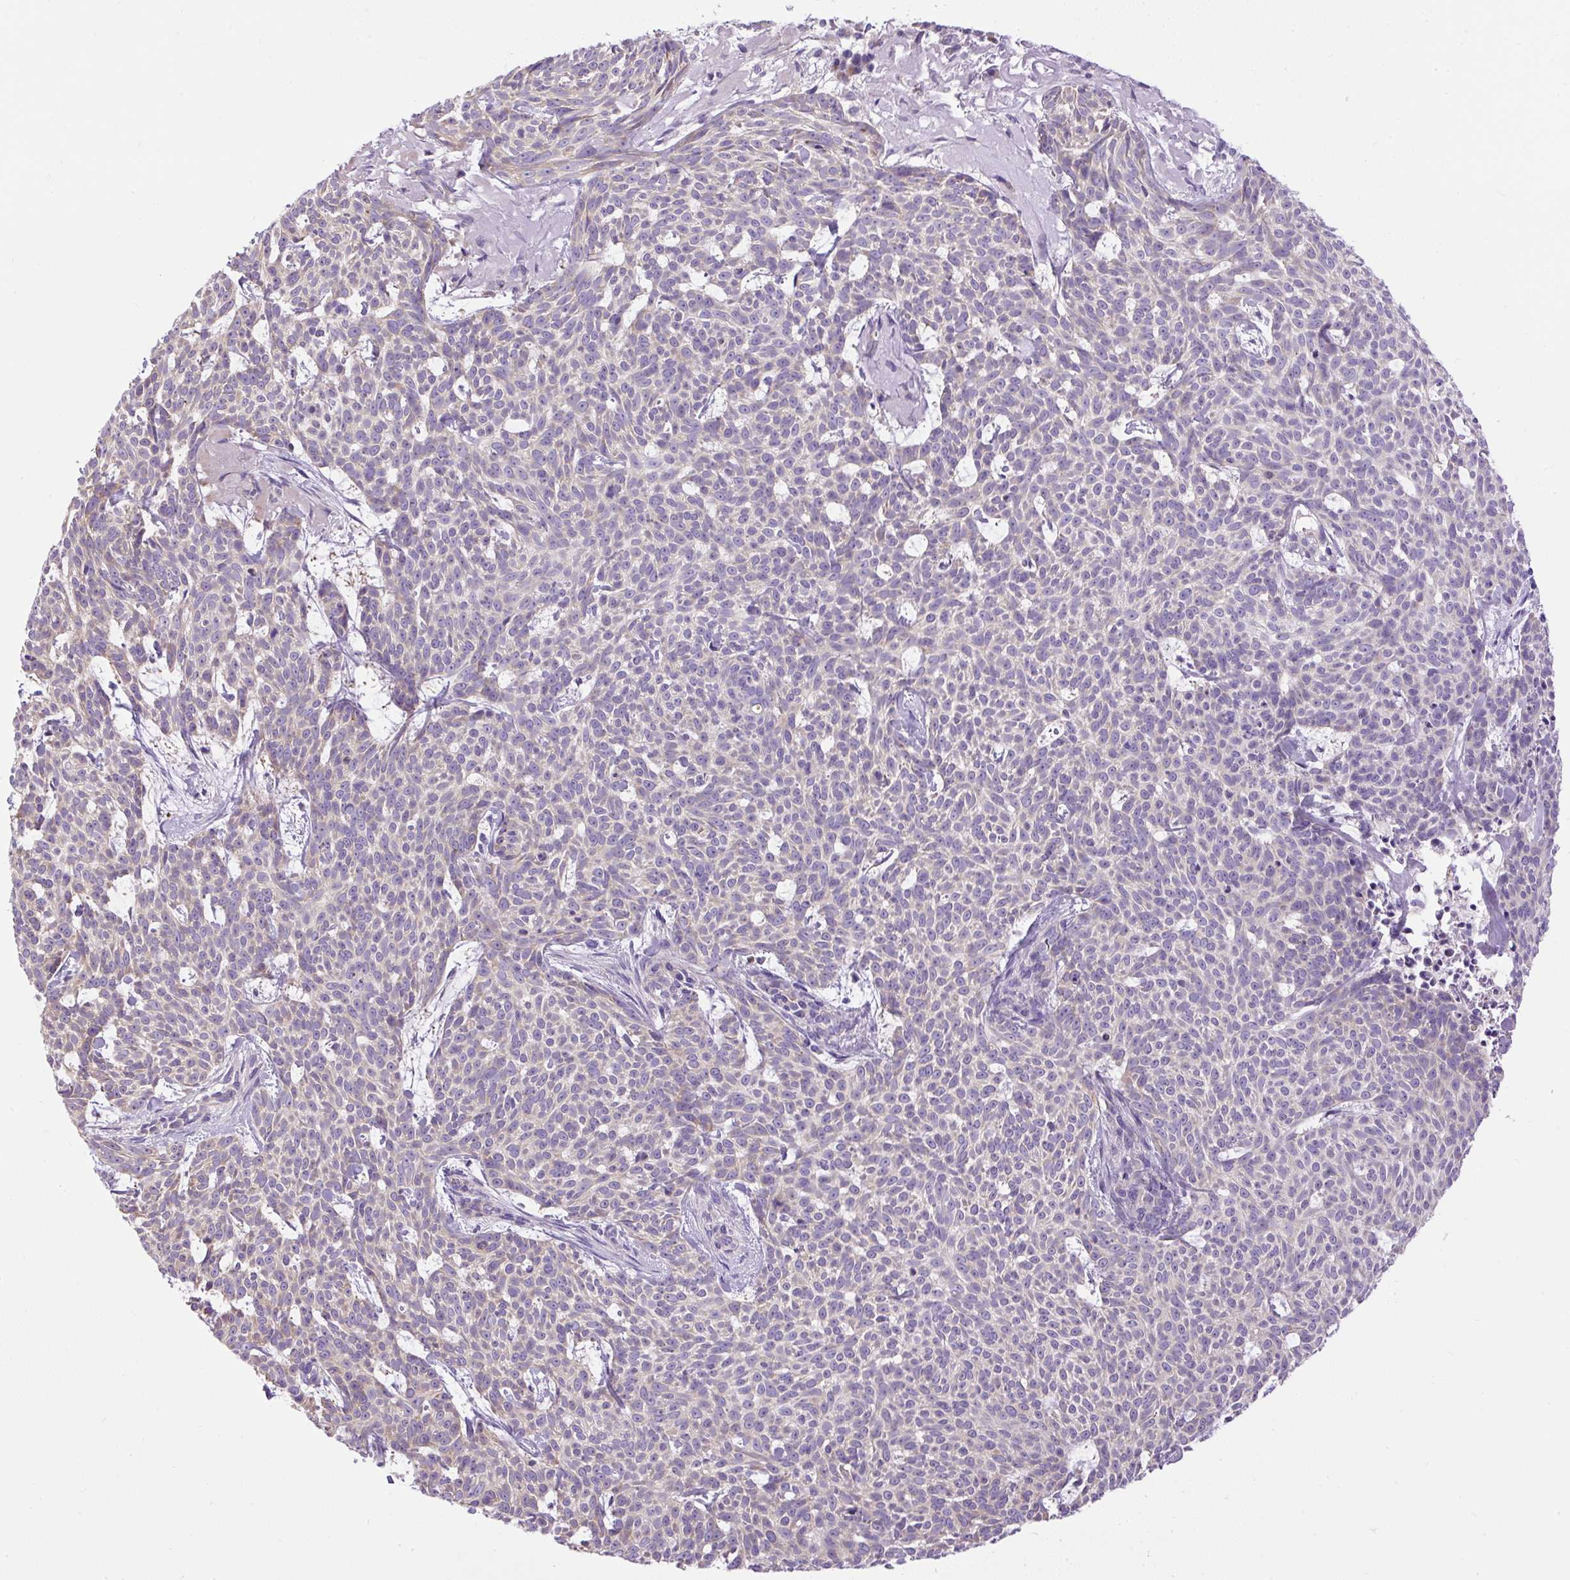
{"staining": {"intensity": "negative", "quantity": "none", "location": "none"}, "tissue": "skin cancer", "cell_type": "Tumor cells", "image_type": "cancer", "snomed": [{"axis": "morphology", "description": "Basal cell carcinoma"}, {"axis": "topography", "description": "Skin"}], "caption": "Immunohistochemistry (IHC) of skin cancer (basal cell carcinoma) shows no positivity in tumor cells.", "gene": "CFAP47", "patient": {"sex": "female", "age": 93}}